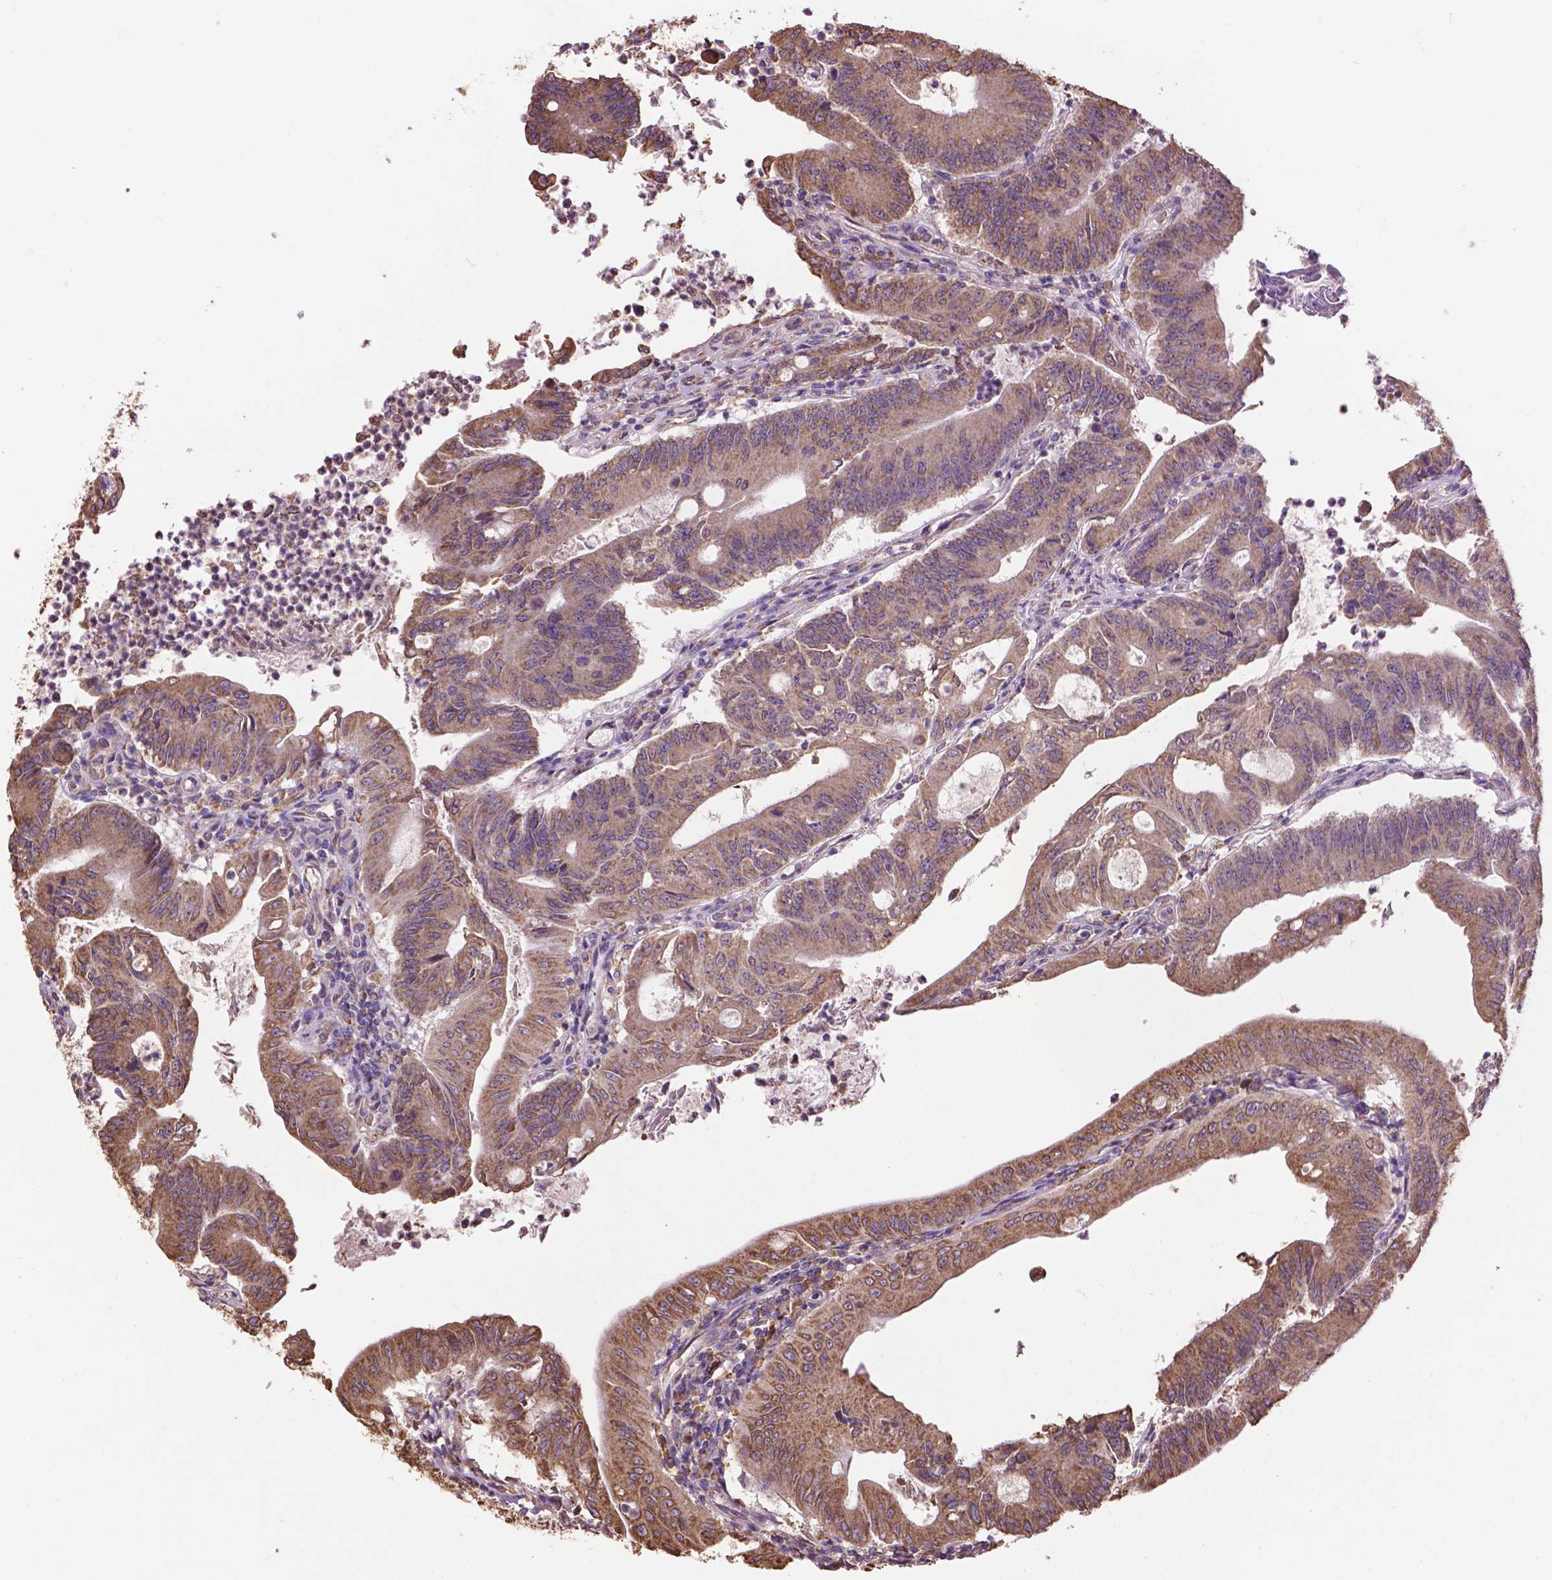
{"staining": {"intensity": "moderate", "quantity": ">75%", "location": "cytoplasmic/membranous"}, "tissue": "colorectal cancer", "cell_type": "Tumor cells", "image_type": "cancer", "snomed": [{"axis": "morphology", "description": "Adenocarcinoma, NOS"}, {"axis": "topography", "description": "Colon"}], "caption": "The immunohistochemical stain highlights moderate cytoplasmic/membranous positivity in tumor cells of colorectal cancer tissue.", "gene": "PPP2R5E", "patient": {"sex": "female", "age": 70}}